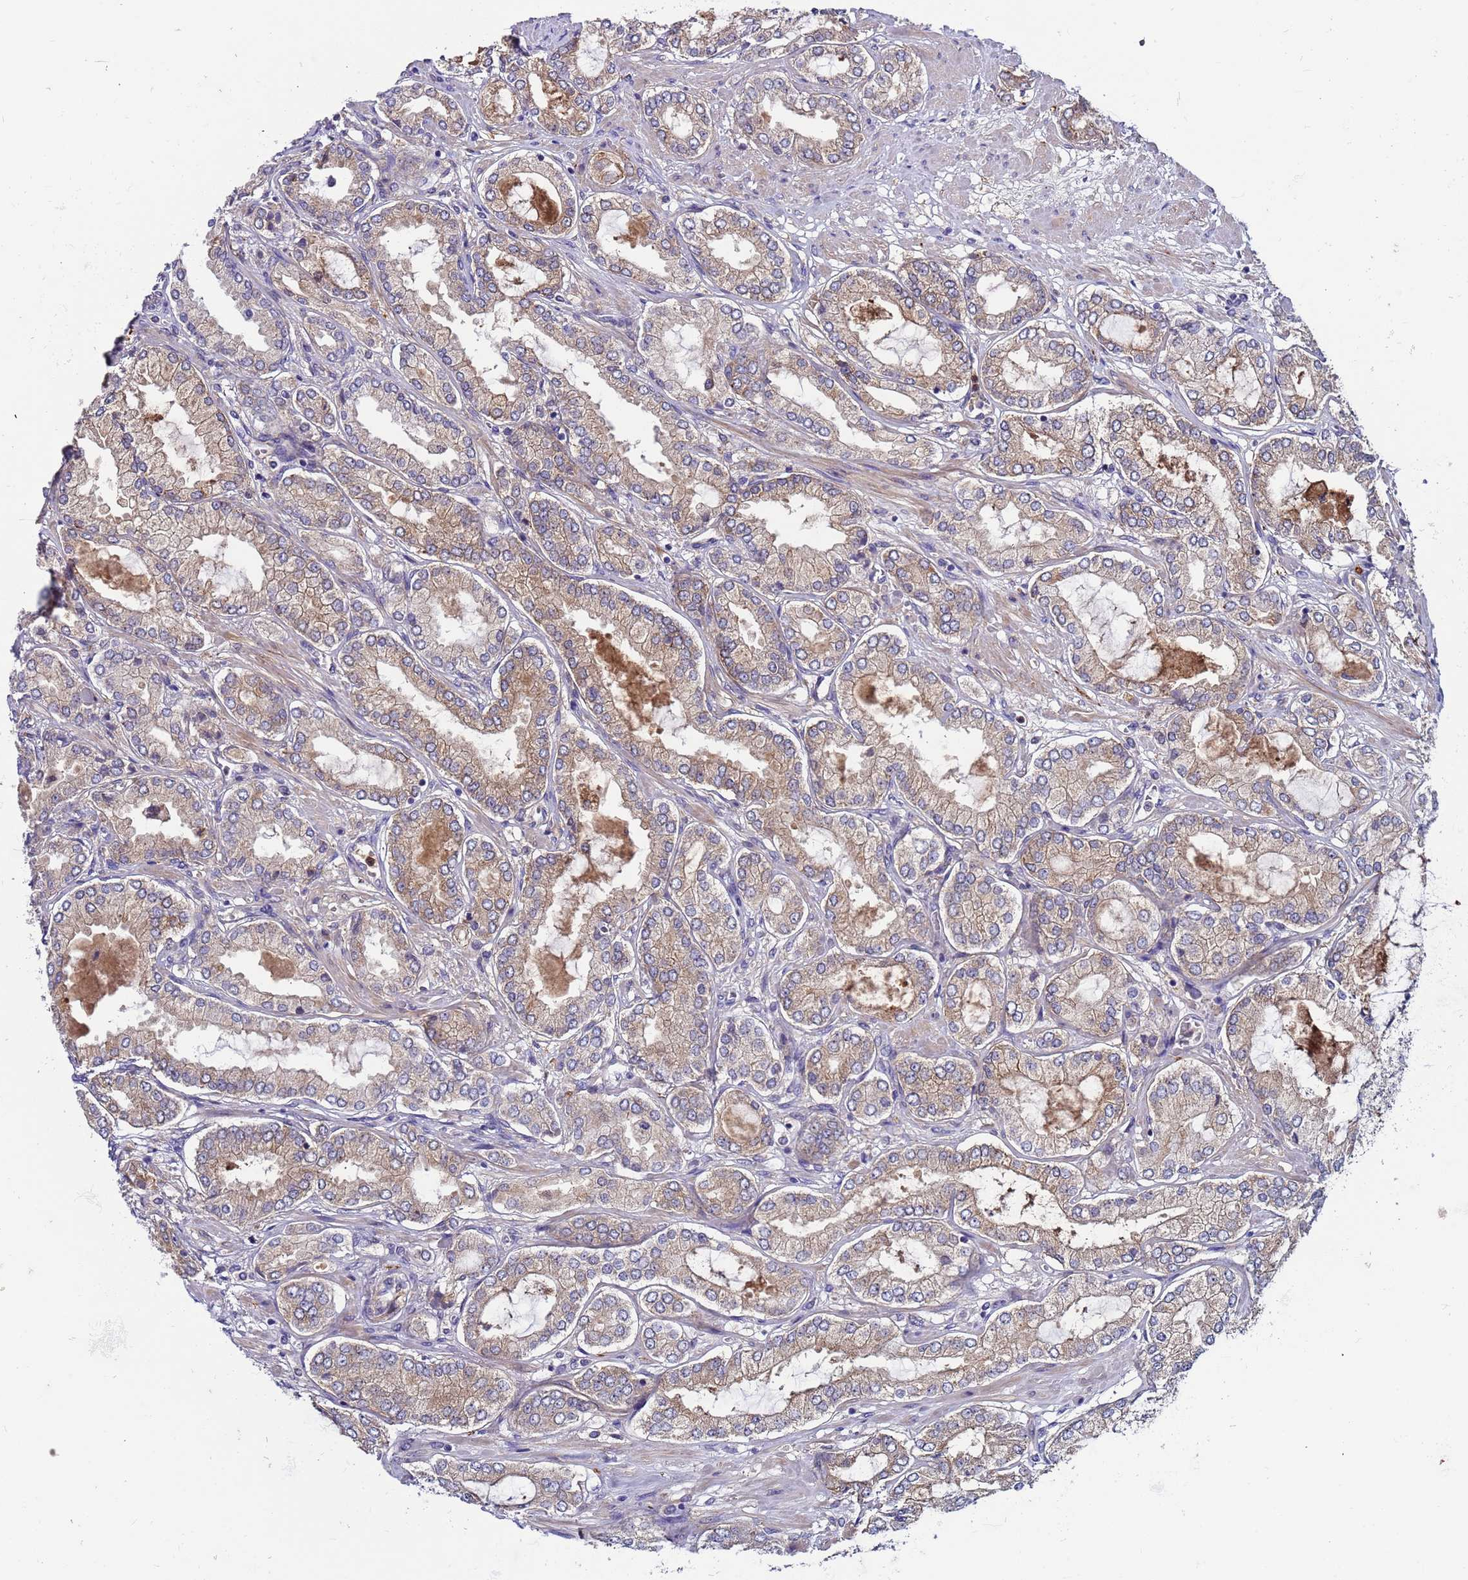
{"staining": {"intensity": "moderate", "quantity": ">75%", "location": "cytoplasmic/membranous"}, "tissue": "prostate cancer", "cell_type": "Tumor cells", "image_type": "cancer", "snomed": [{"axis": "morphology", "description": "Adenocarcinoma, High grade"}, {"axis": "topography", "description": "Prostate"}], "caption": "About >75% of tumor cells in human prostate high-grade adenocarcinoma display moderate cytoplasmic/membranous protein expression as visualized by brown immunohistochemical staining.", "gene": "PAQR7", "patient": {"sex": "male", "age": 68}}